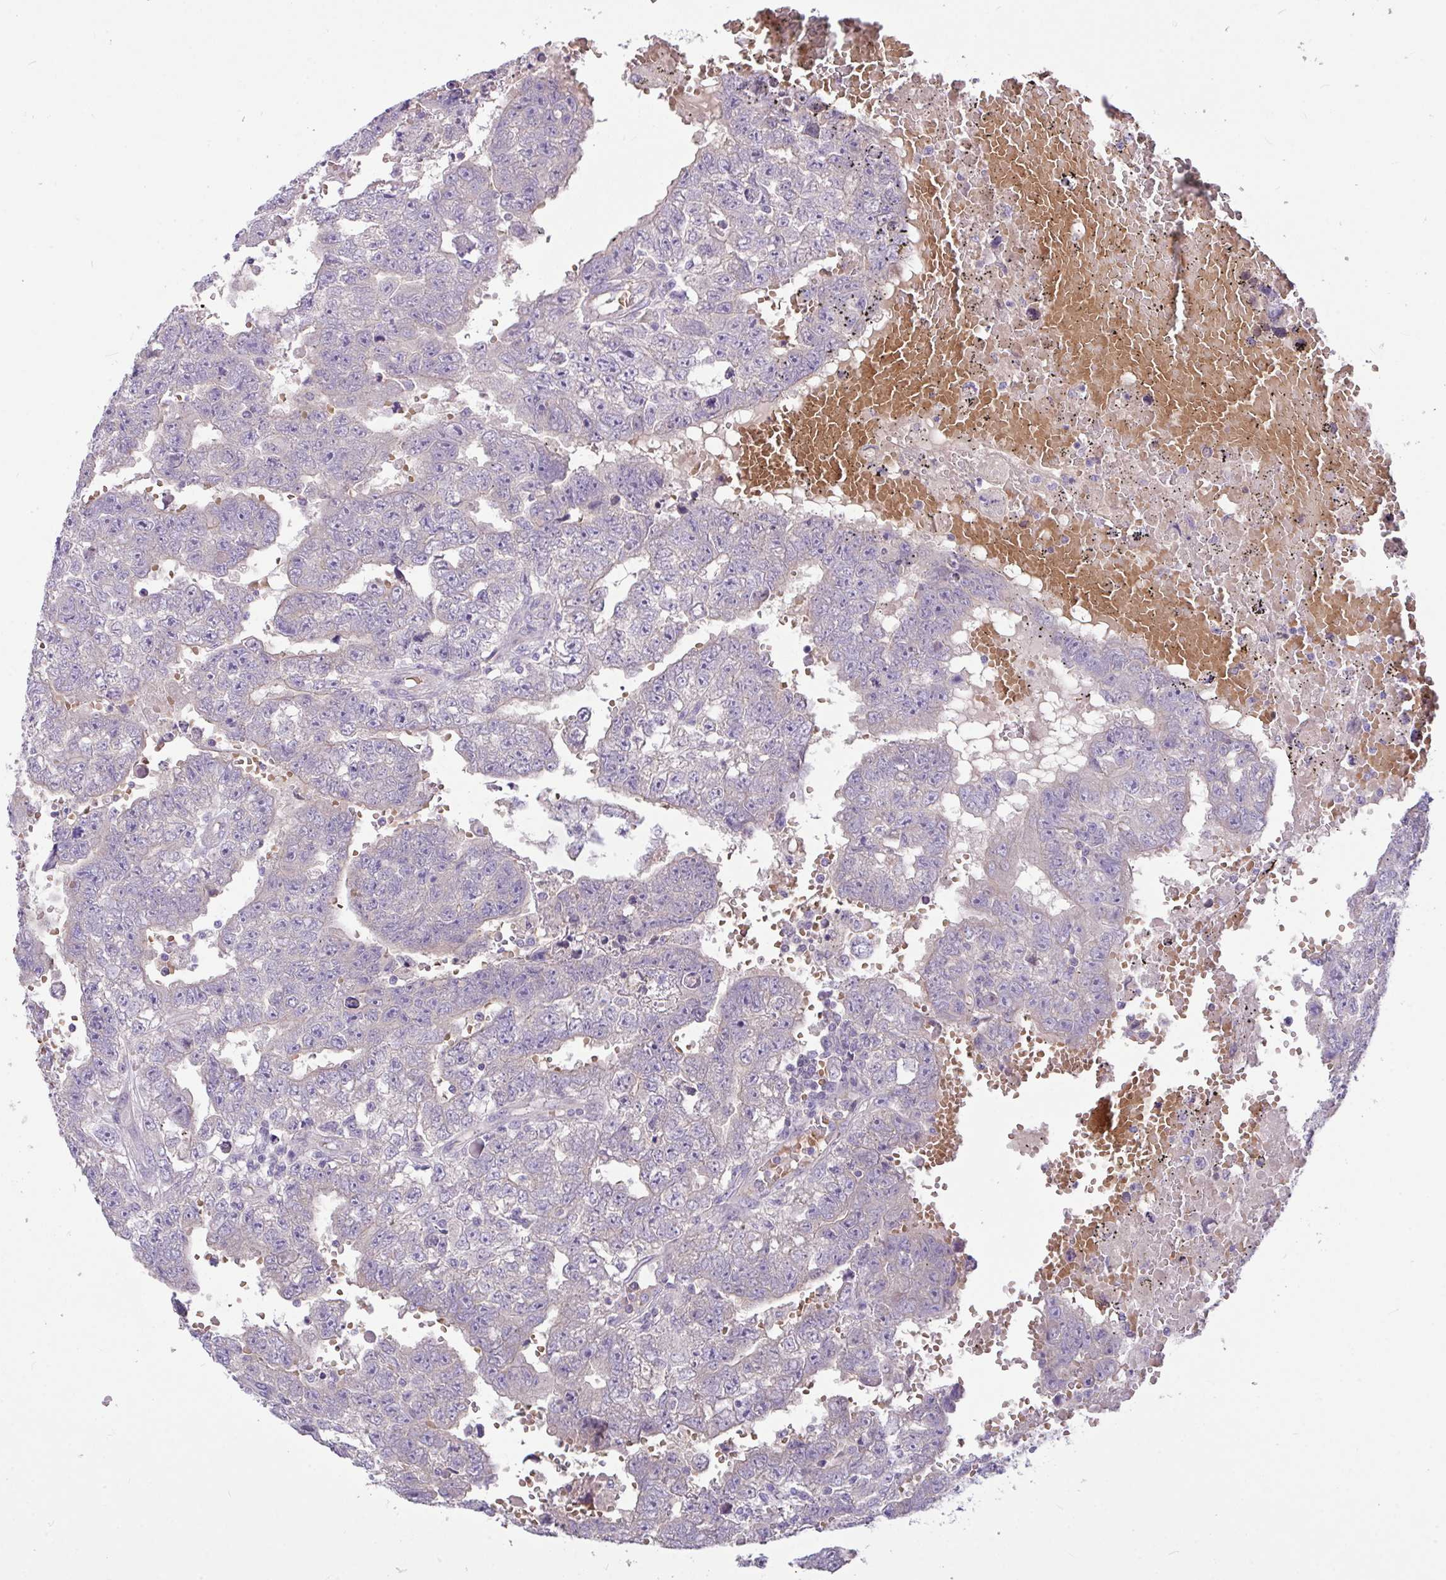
{"staining": {"intensity": "negative", "quantity": "none", "location": "none"}, "tissue": "testis cancer", "cell_type": "Tumor cells", "image_type": "cancer", "snomed": [{"axis": "morphology", "description": "Carcinoma, Embryonal, NOS"}, {"axis": "topography", "description": "Testis"}], "caption": "Tumor cells show no significant positivity in testis embryonal carcinoma.", "gene": "MOCS1", "patient": {"sex": "male", "age": 25}}